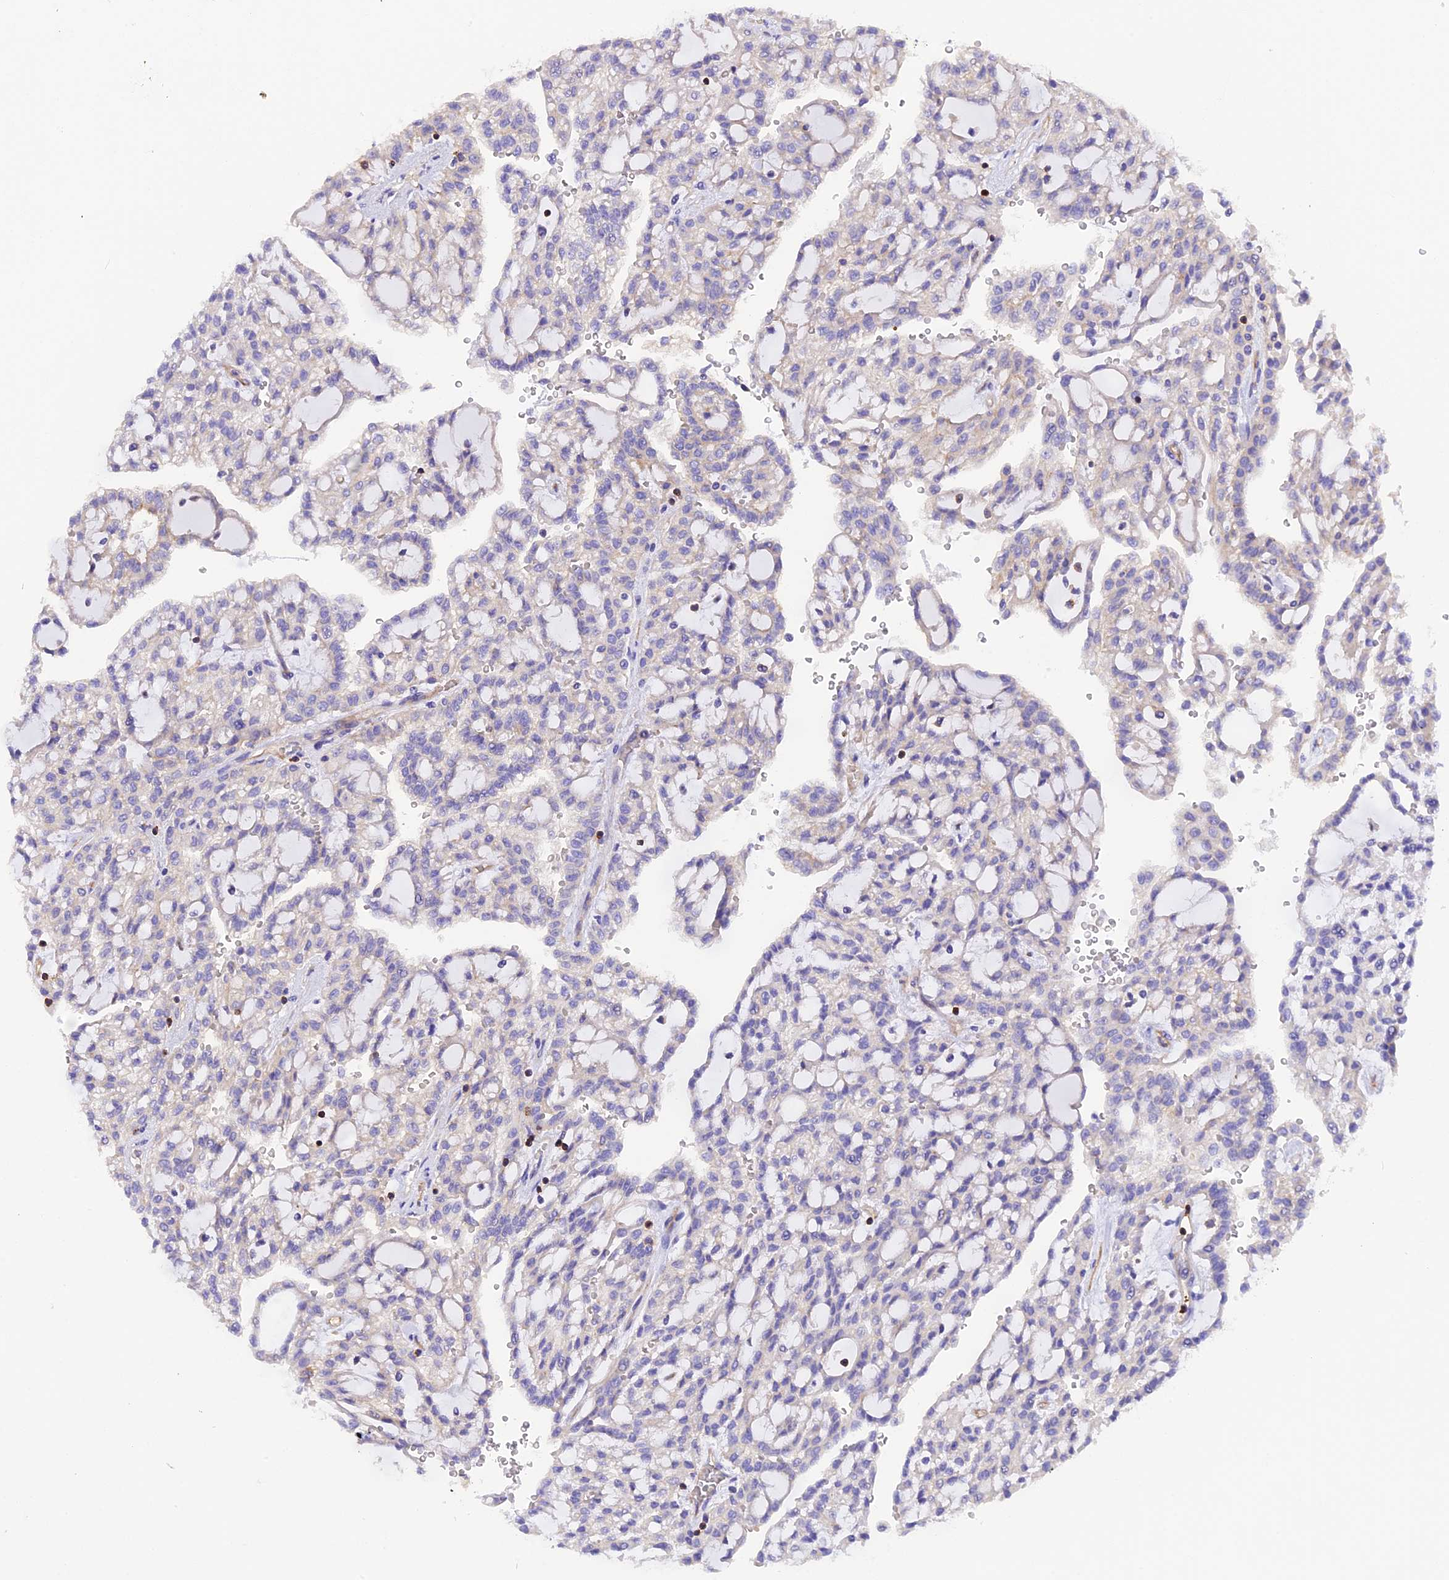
{"staining": {"intensity": "negative", "quantity": "none", "location": "none"}, "tissue": "renal cancer", "cell_type": "Tumor cells", "image_type": "cancer", "snomed": [{"axis": "morphology", "description": "Adenocarcinoma, NOS"}, {"axis": "topography", "description": "Kidney"}], "caption": "Renal cancer was stained to show a protein in brown. There is no significant staining in tumor cells.", "gene": "FAM193A", "patient": {"sex": "male", "age": 63}}